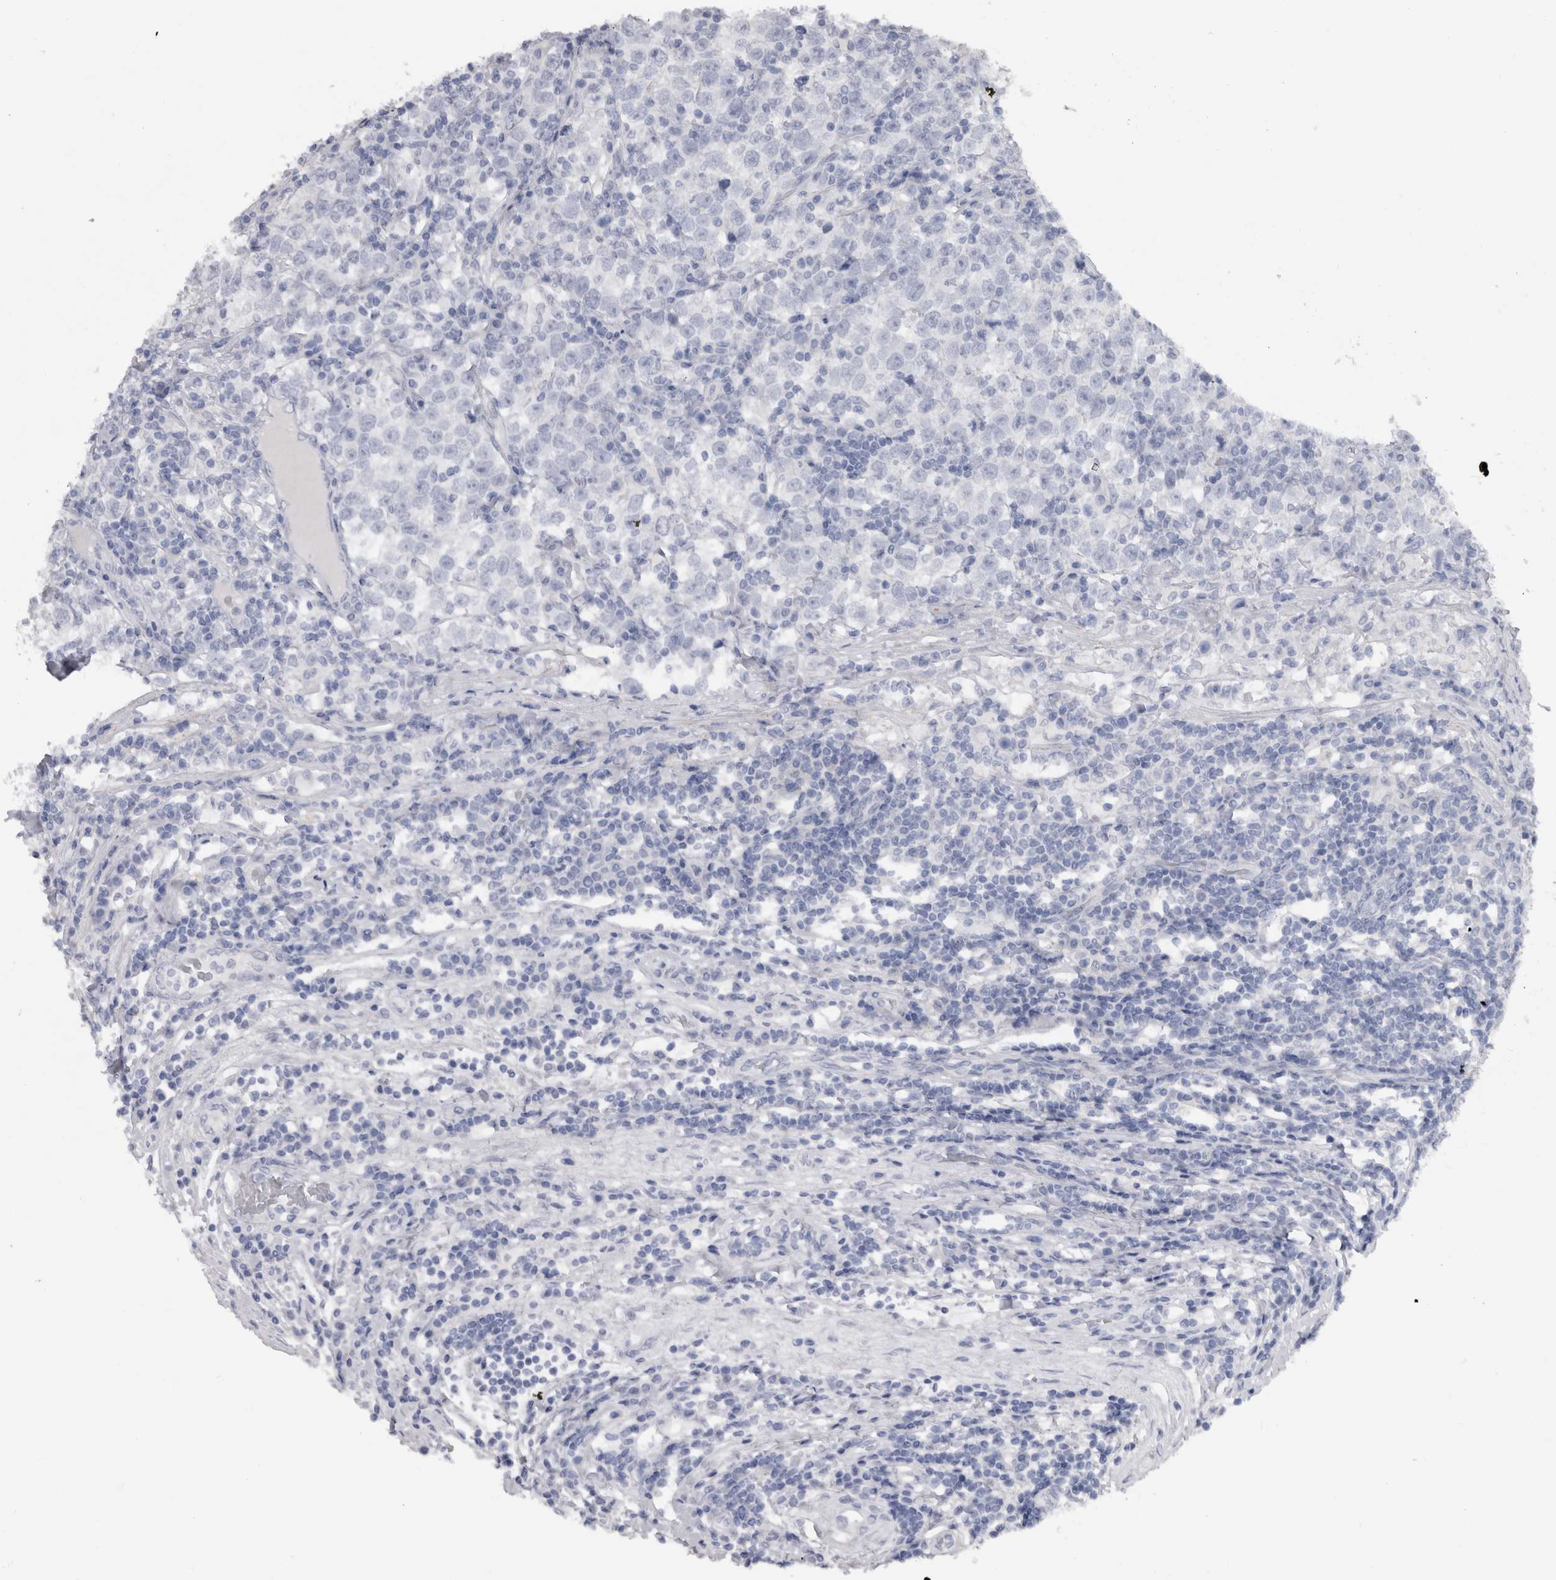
{"staining": {"intensity": "negative", "quantity": "none", "location": "none"}, "tissue": "testis cancer", "cell_type": "Tumor cells", "image_type": "cancer", "snomed": [{"axis": "morphology", "description": "Seminoma, NOS"}, {"axis": "topography", "description": "Testis"}], "caption": "DAB (3,3'-diaminobenzidine) immunohistochemical staining of human testis cancer shows no significant positivity in tumor cells.", "gene": "MSMB", "patient": {"sex": "male", "age": 43}}